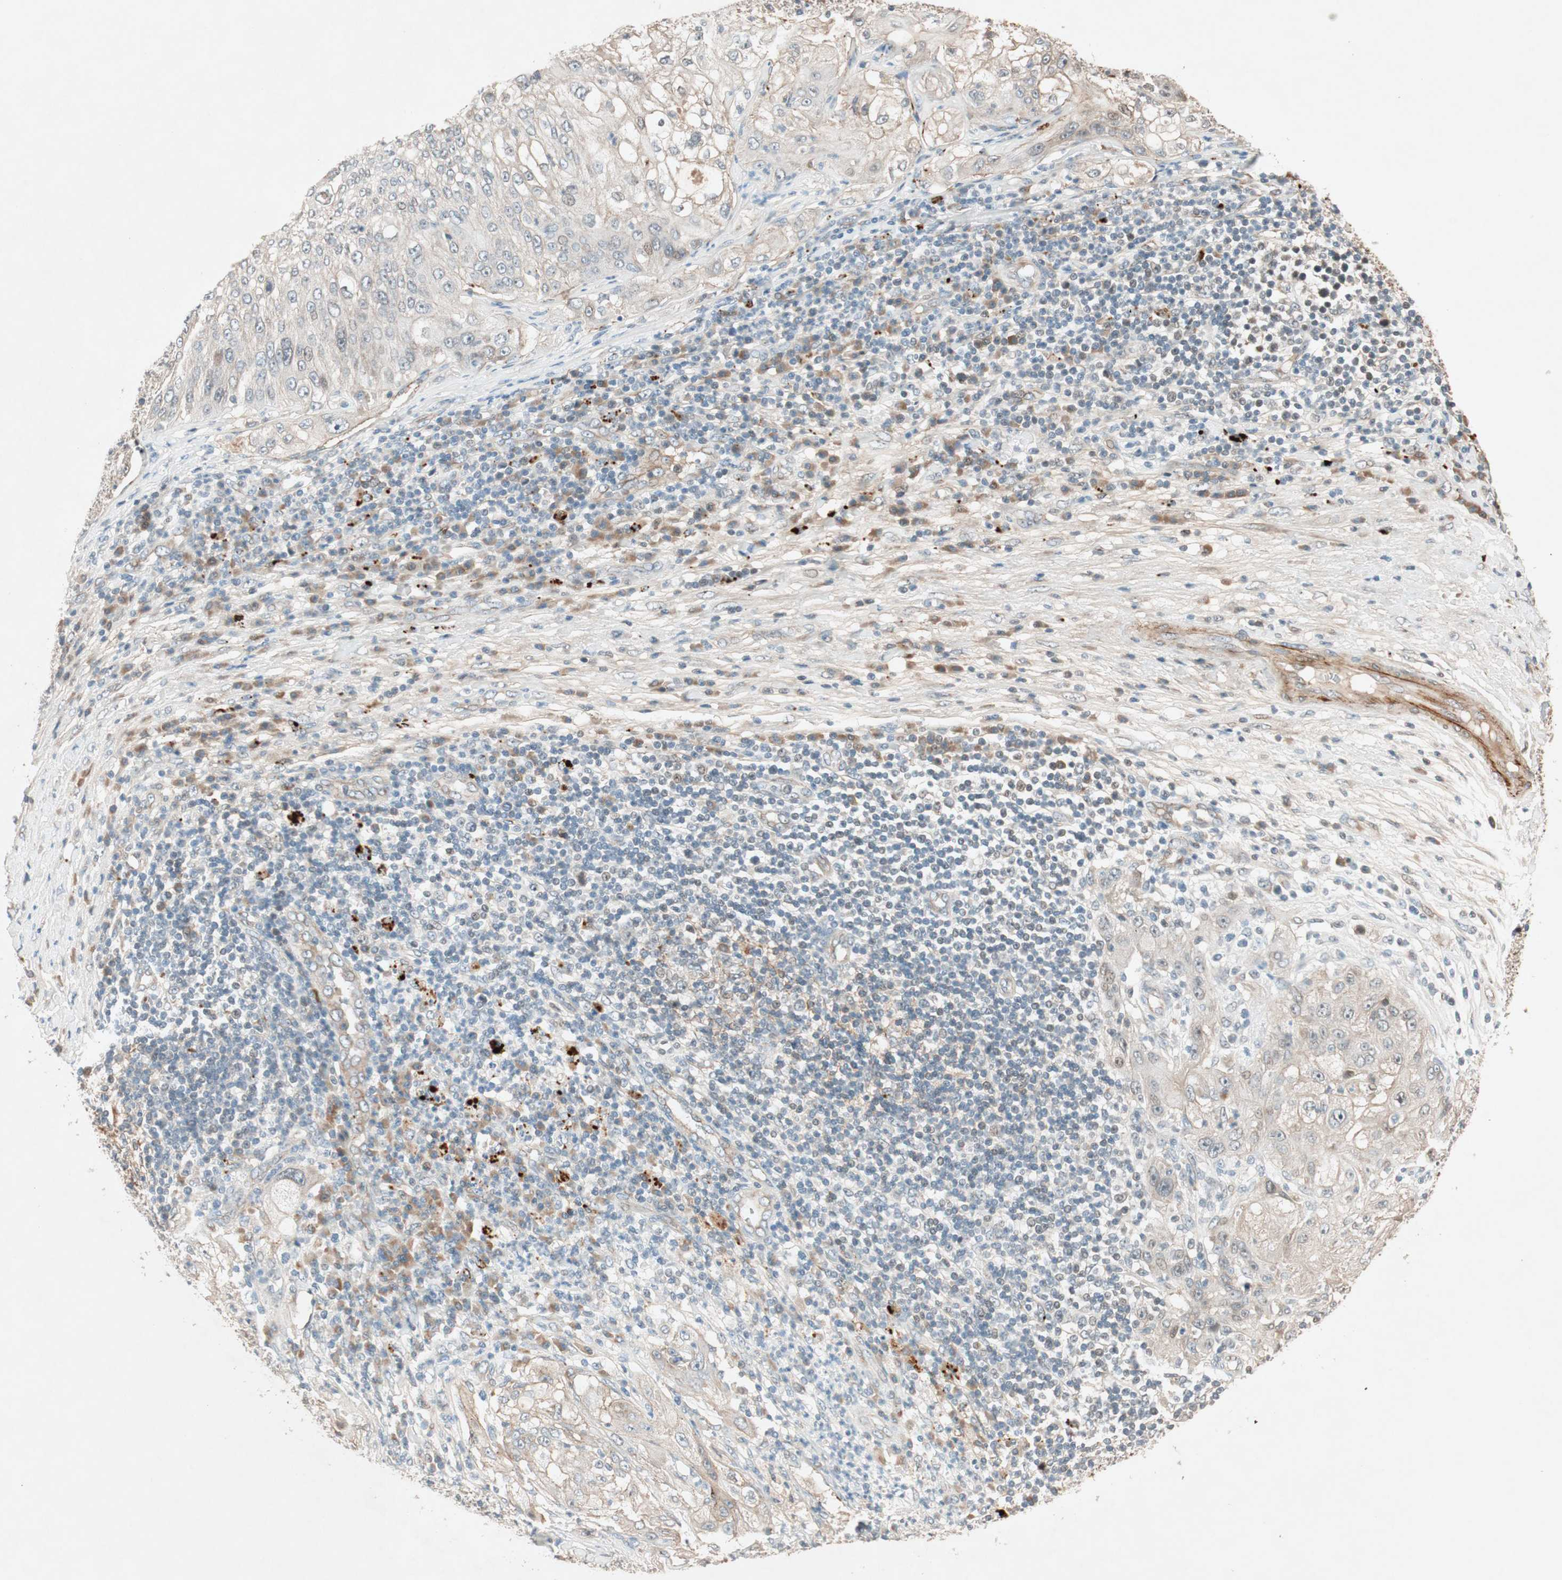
{"staining": {"intensity": "negative", "quantity": "none", "location": "none"}, "tissue": "lung cancer", "cell_type": "Tumor cells", "image_type": "cancer", "snomed": [{"axis": "morphology", "description": "Inflammation, NOS"}, {"axis": "morphology", "description": "Squamous cell carcinoma, NOS"}, {"axis": "topography", "description": "Lymph node"}, {"axis": "topography", "description": "Soft tissue"}, {"axis": "topography", "description": "Lung"}], "caption": "This photomicrograph is of squamous cell carcinoma (lung) stained with immunohistochemistry to label a protein in brown with the nuclei are counter-stained blue. There is no staining in tumor cells.", "gene": "EPHA6", "patient": {"sex": "male", "age": 66}}